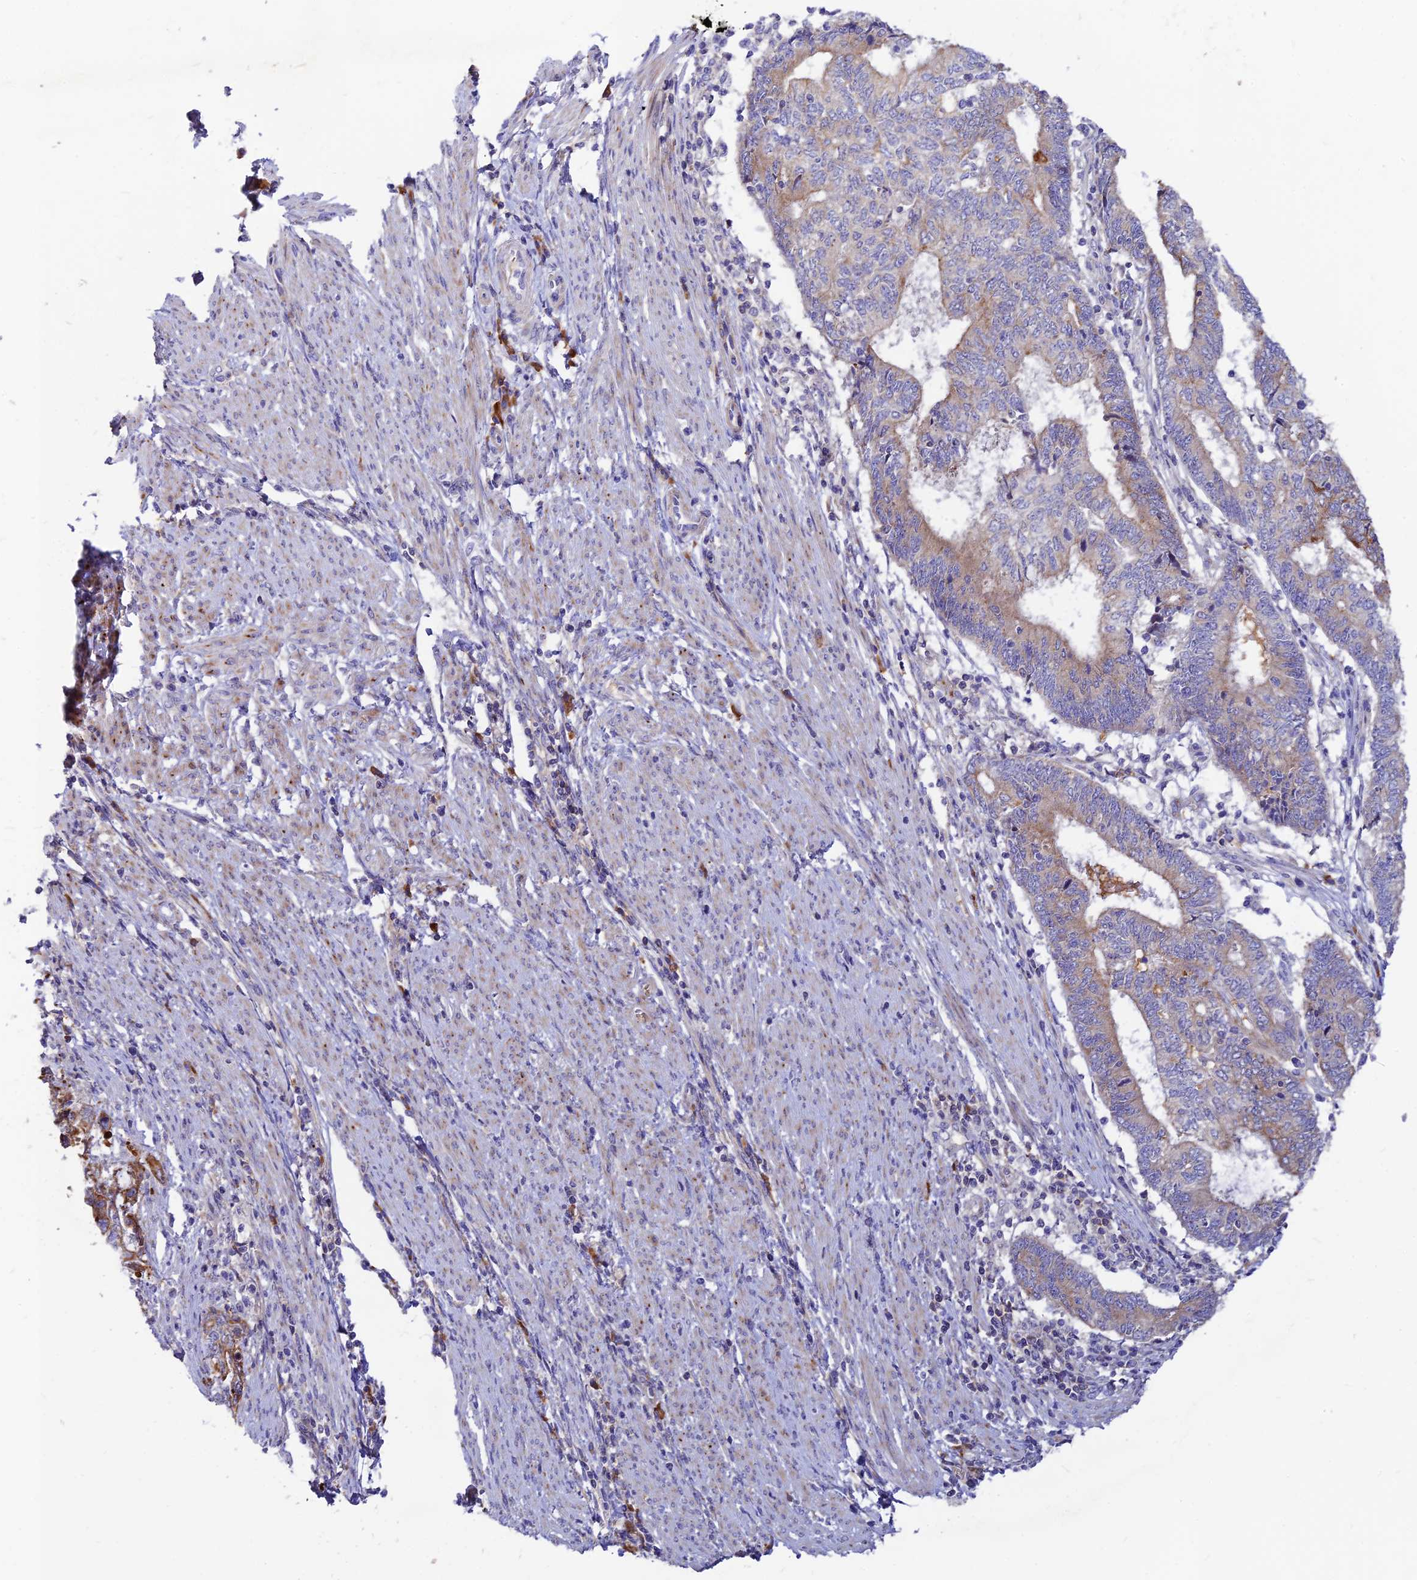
{"staining": {"intensity": "moderate", "quantity": "<25%", "location": "cytoplasmic/membranous"}, "tissue": "endometrial cancer", "cell_type": "Tumor cells", "image_type": "cancer", "snomed": [{"axis": "morphology", "description": "Adenocarcinoma, NOS"}, {"axis": "topography", "description": "Uterus"}, {"axis": "topography", "description": "Endometrium"}], "caption": "Human endometrial cancer (adenocarcinoma) stained with a brown dye shows moderate cytoplasmic/membranous positive positivity in about <25% of tumor cells.", "gene": "DENND2D", "patient": {"sex": "female", "age": 70}}